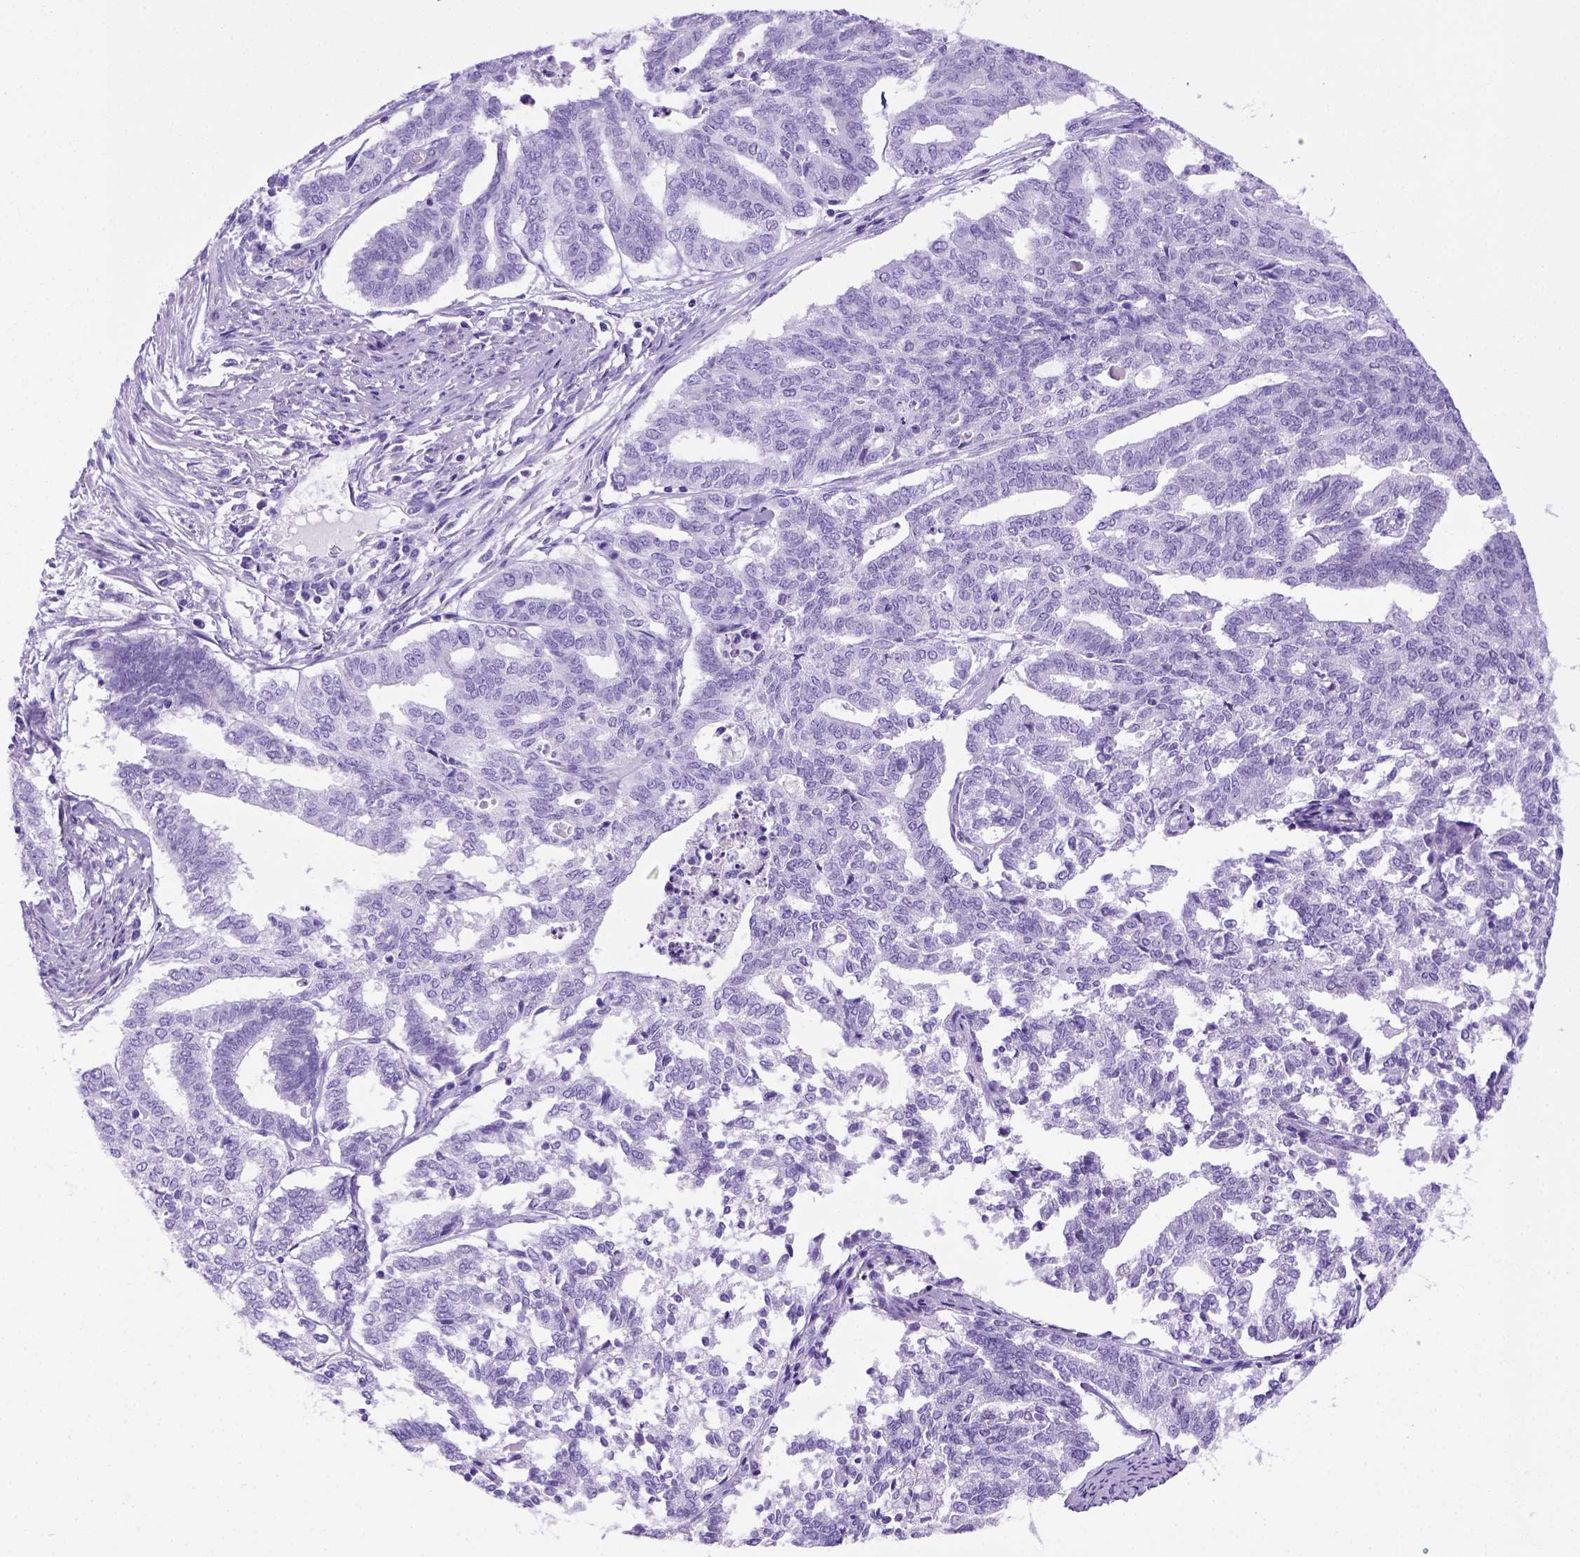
{"staining": {"intensity": "negative", "quantity": "none", "location": "none"}, "tissue": "endometrial cancer", "cell_type": "Tumor cells", "image_type": "cancer", "snomed": [{"axis": "morphology", "description": "Adenocarcinoma, NOS"}, {"axis": "topography", "description": "Endometrium"}], "caption": "IHC micrograph of human adenocarcinoma (endometrial) stained for a protein (brown), which demonstrates no positivity in tumor cells.", "gene": "ITIH4", "patient": {"sex": "female", "age": 79}}